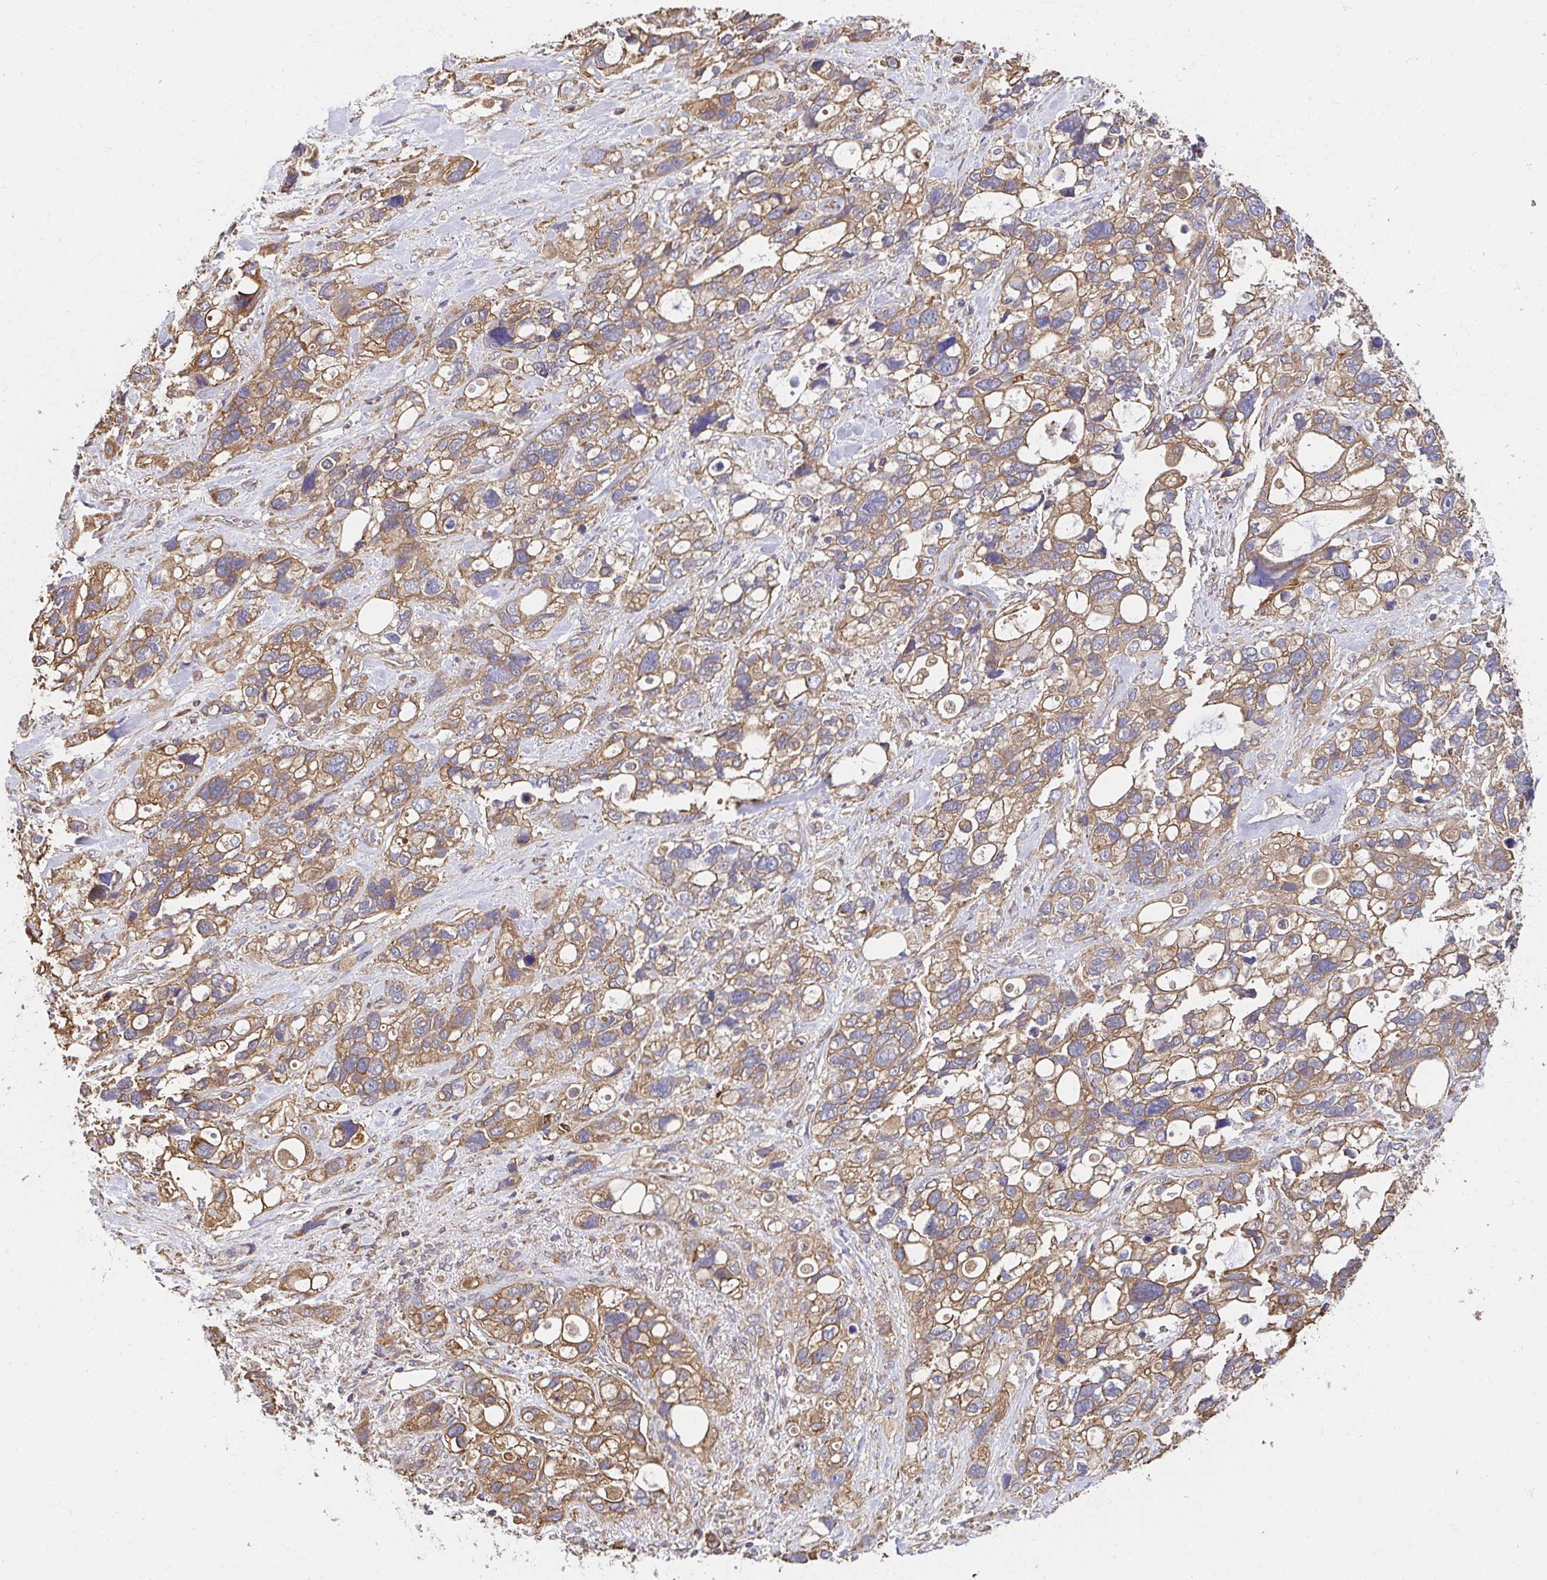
{"staining": {"intensity": "moderate", "quantity": ">75%", "location": "cytoplasmic/membranous"}, "tissue": "stomach cancer", "cell_type": "Tumor cells", "image_type": "cancer", "snomed": [{"axis": "morphology", "description": "Adenocarcinoma, NOS"}, {"axis": "topography", "description": "Stomach, upper"}], "caption": "This is a photomicrograph of immunohistochemistry staining of stomach cancer, which shows moderate staining in the cytoplasmic/membranous of tumor cells.", "gene": "APBB1", "patient": {"sex": "female", "age": 81}}